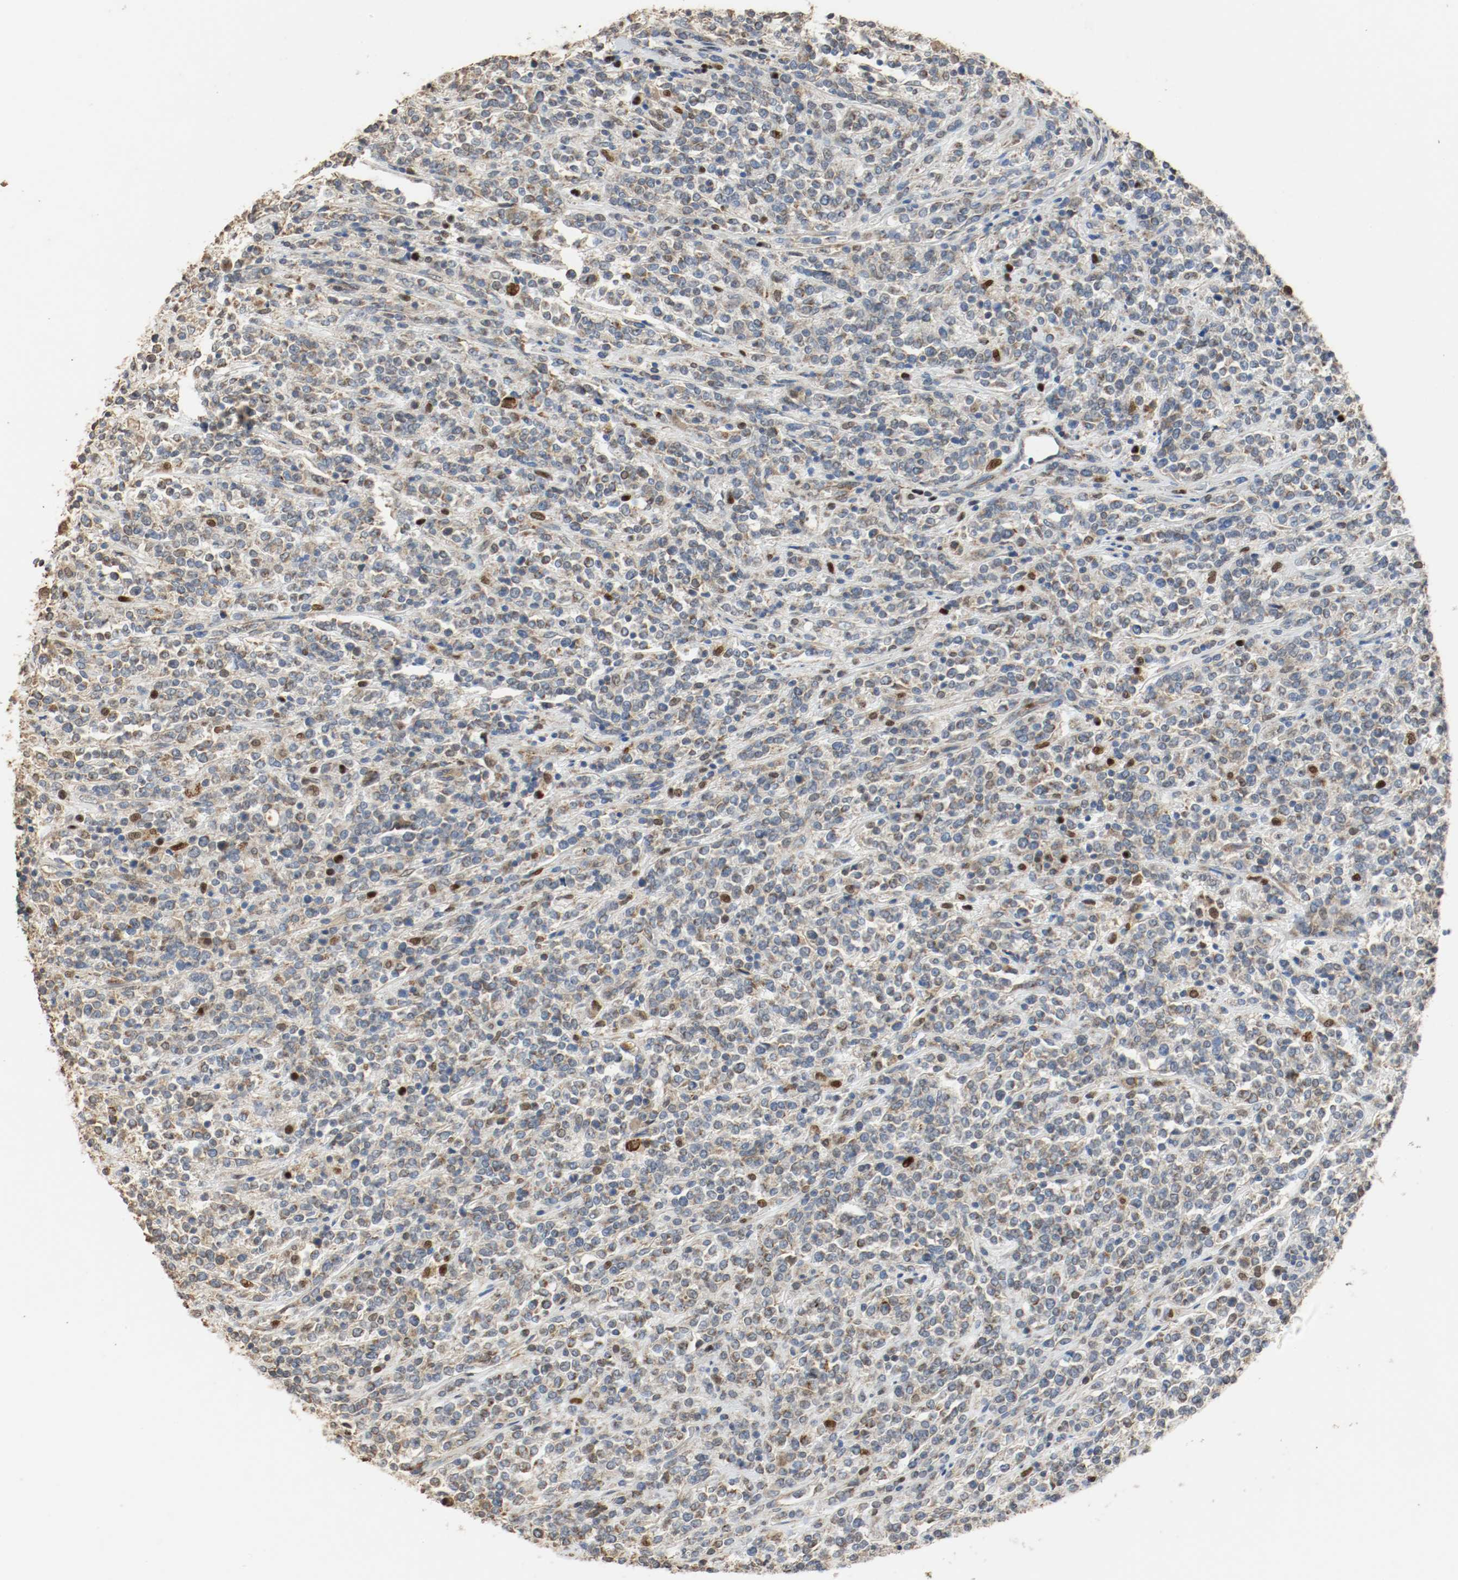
{"staining": {"intensity": "moderate", "quantity": ">75%", "location": "cytoplasmic/membranous"}, "tissue": "lymphoma", "cell_type": "Tumor cells", "image_type": "cancer", "snomed": [{"axis": "morphology", "description": "Malignant lymphoma, non-Hodgkin's type, High grade"}, {"axis": "topography", "description": "Soft tissue"}], "caption": "This photomicrograph displays immunohistochemistry (IHC) staining of malignant lymphoma, non-Hodgkin's type (high-grade), with medium moderate cytoplasmic/membranous expression in approximately >75% of tumor cells.", "gene": "ALDH4A1", "patient": {"sex": "male", "age": 18}}